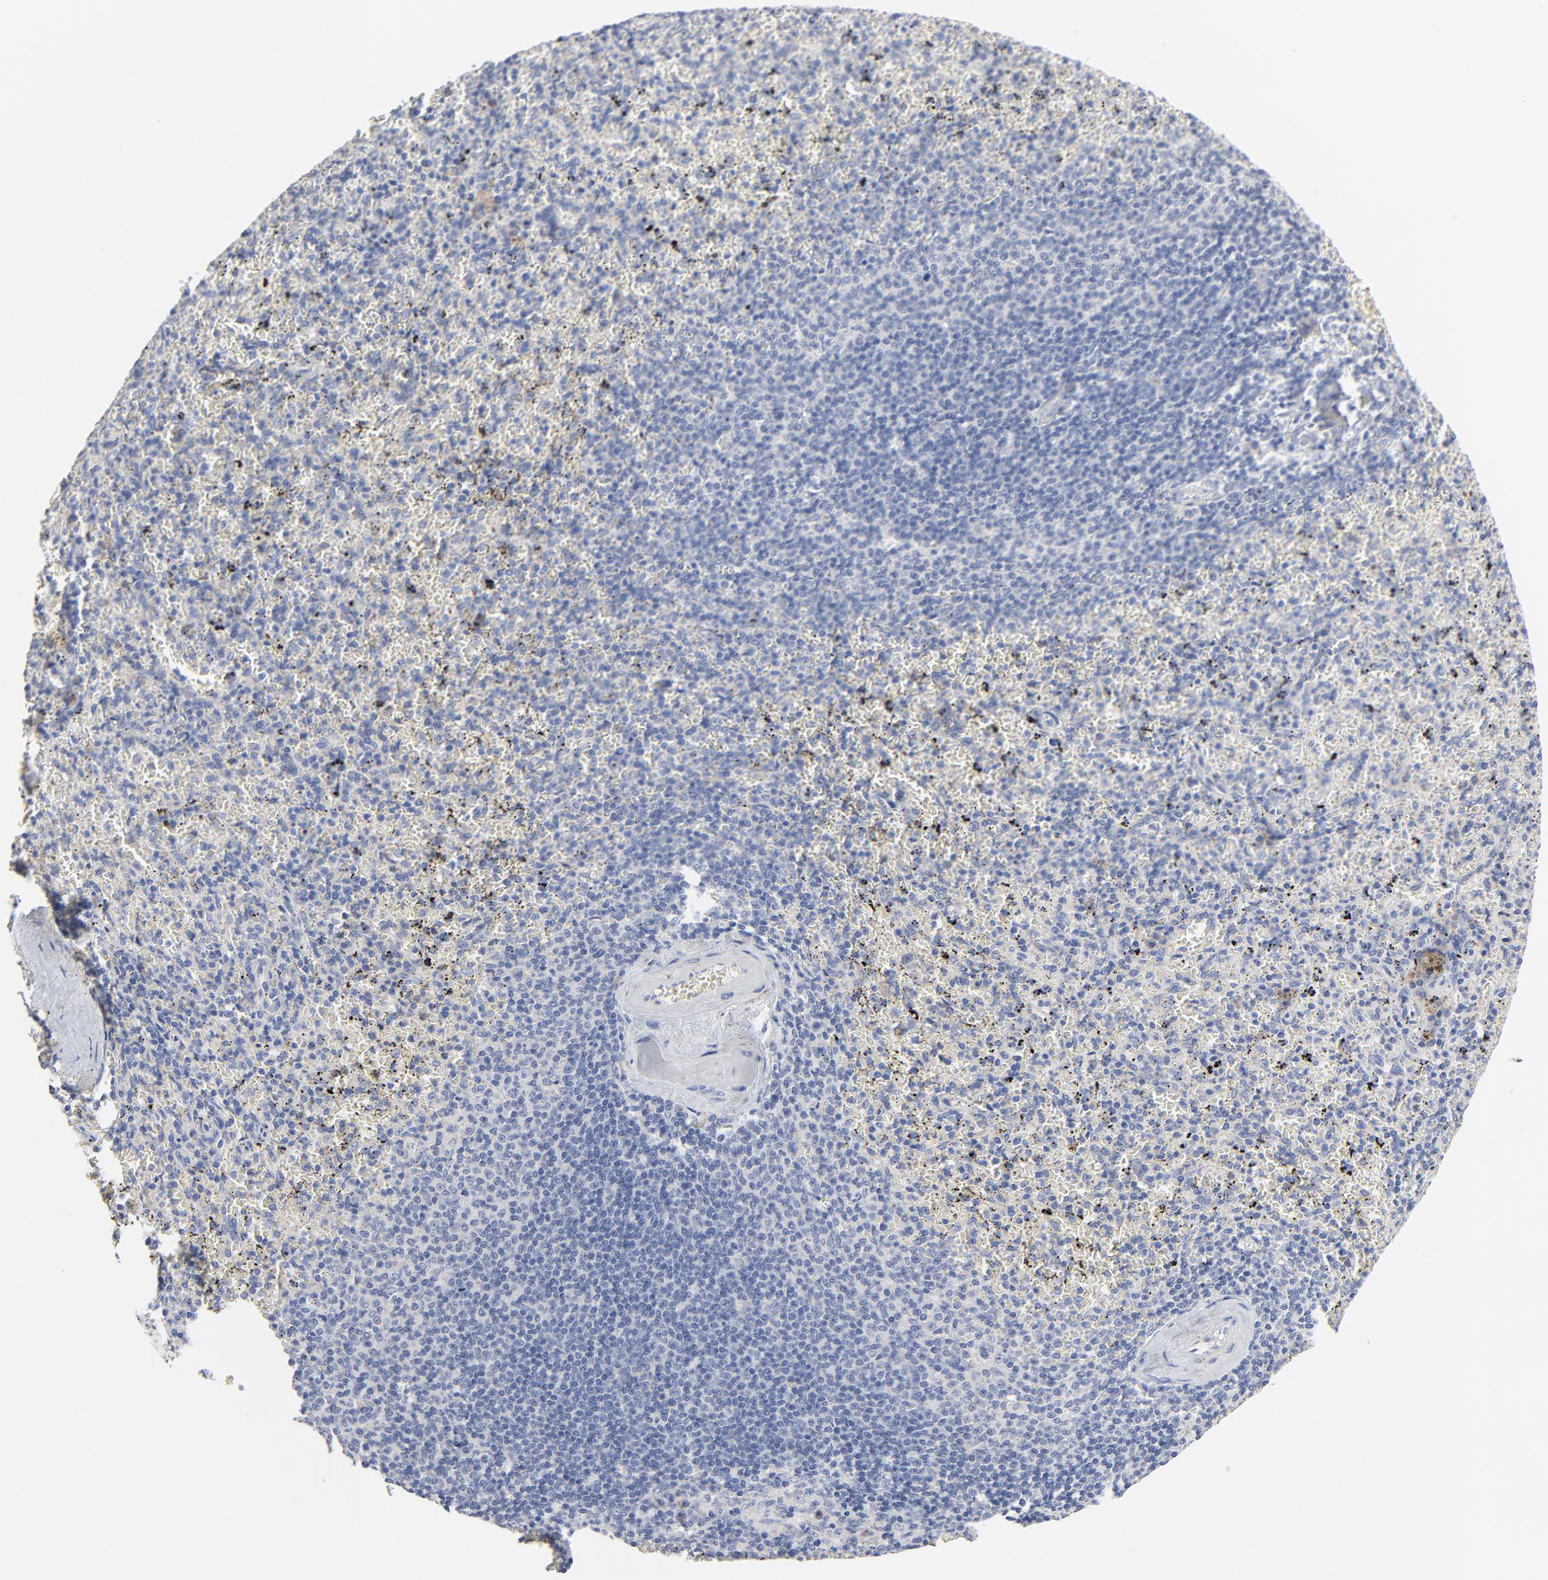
{"staining": {"intensity": "negative", "quantity": "none", "location": "none"}, "tissue": "spleen", "cell_type": "Cells in red pulp", "image_type": "normal", "snomed": [{"axis": "morphology", "description": "Normal tissue, NOS"}, {"axis": "topography", "description": "Spleen"}], "caption": "Cells in red pulp show no significant protein staining in benign spleen. (DAB (3,3'-diaminobenzidine) immunohistochemistry (IHC) with hematoxylin counter stain).", "gene": "DHRSX", "patient": {"sex": "female", "age": 43}}